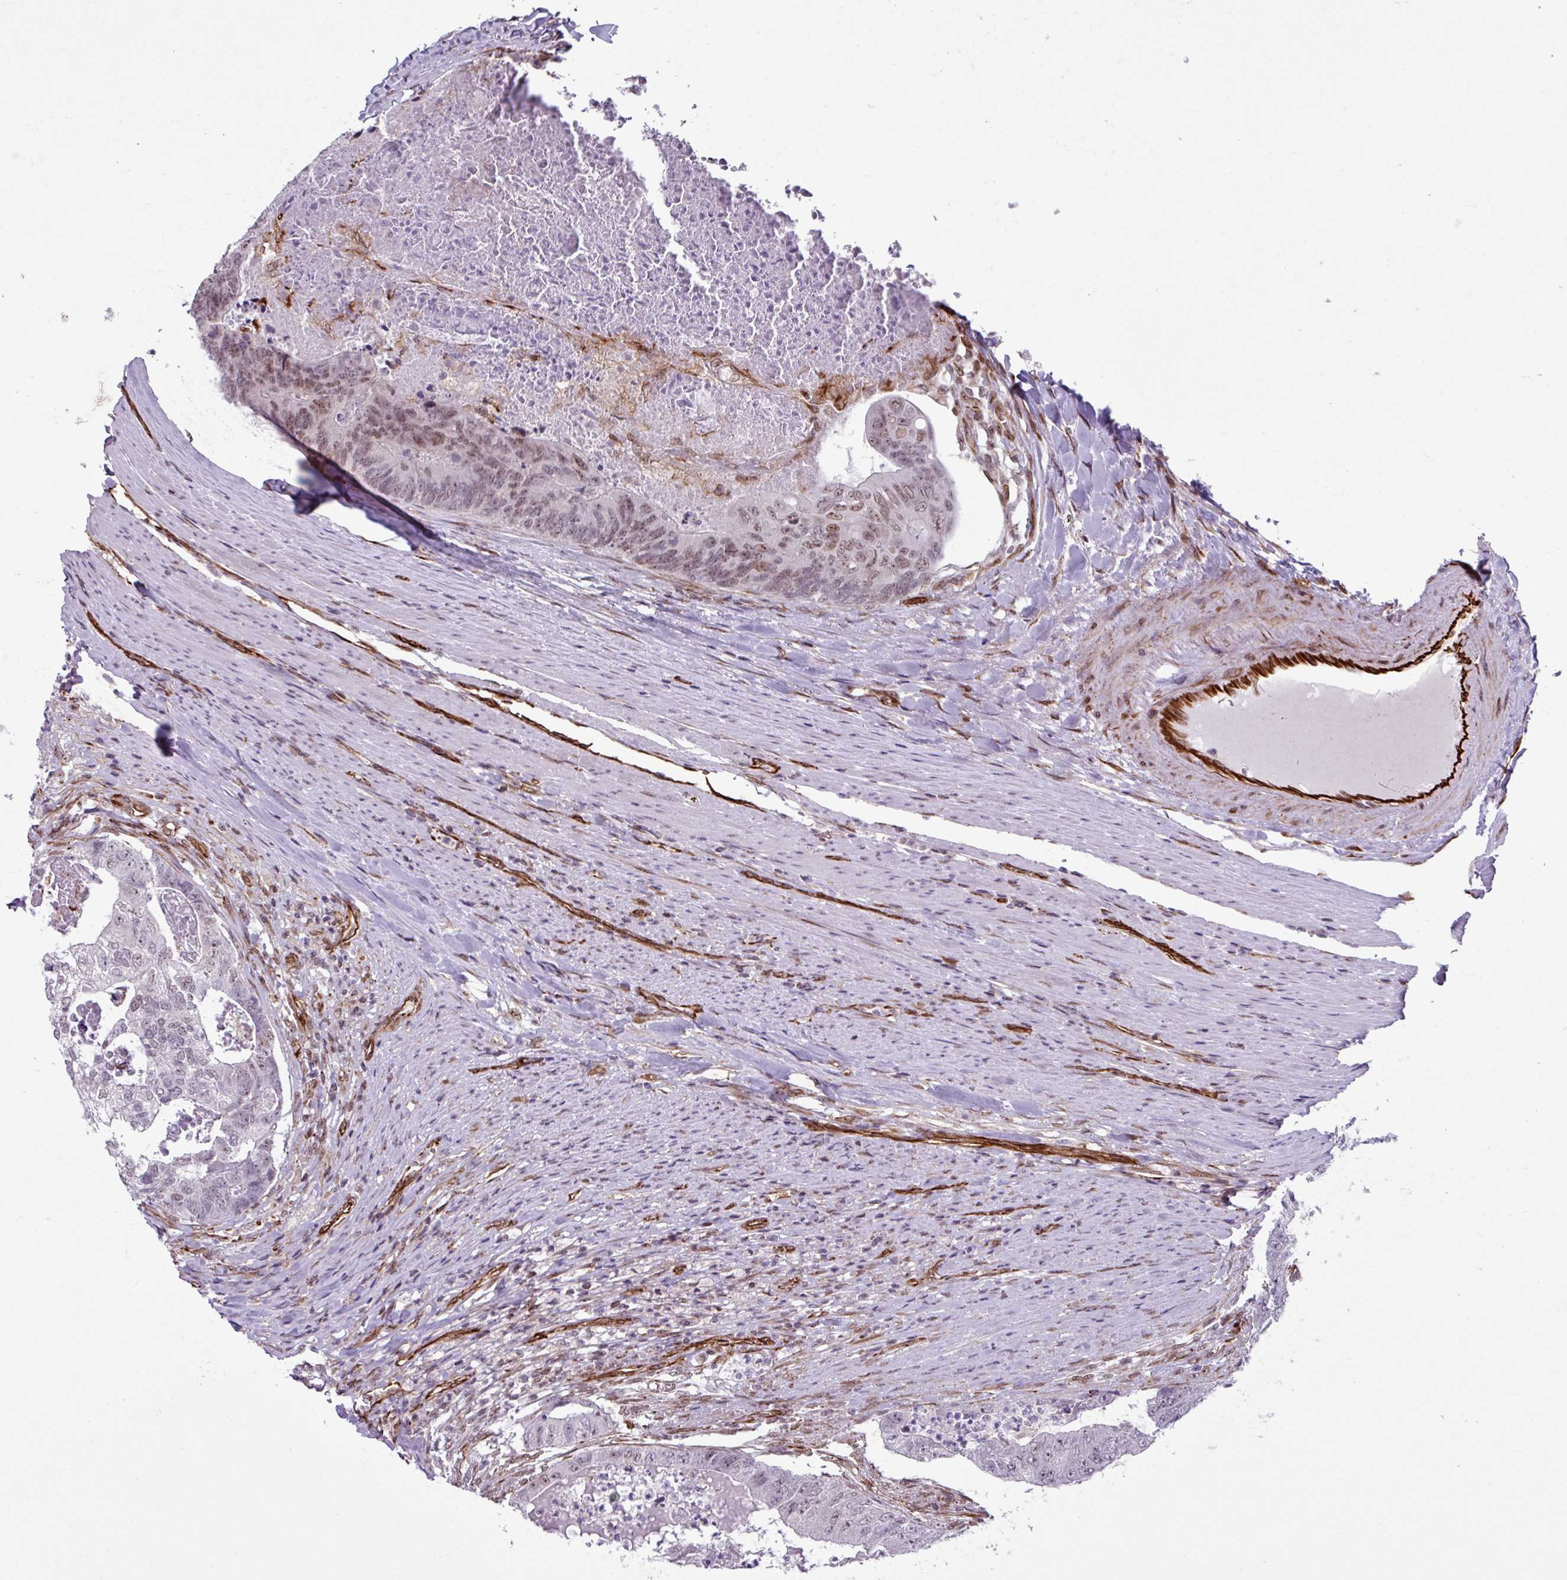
{"staining": {"intensity": "moderate", "quantity": "25%-75%", "location": "nuclear"}, "tissue": "colorectal cancer", "cell_type": "Tumor cells", "image_type": "cancer", "snomed": [{"axis": "morphology", "description": "Adenocarcinoma, NOS"}, {"axis": "topography", "description": "Colon"}], "caption": "Human colorectal adenocarcinoma stained with a protein marker reveals moderate staining in tumor cells.", "gene": "CHD3", "patient": {"sex": "female", "age": 67}}